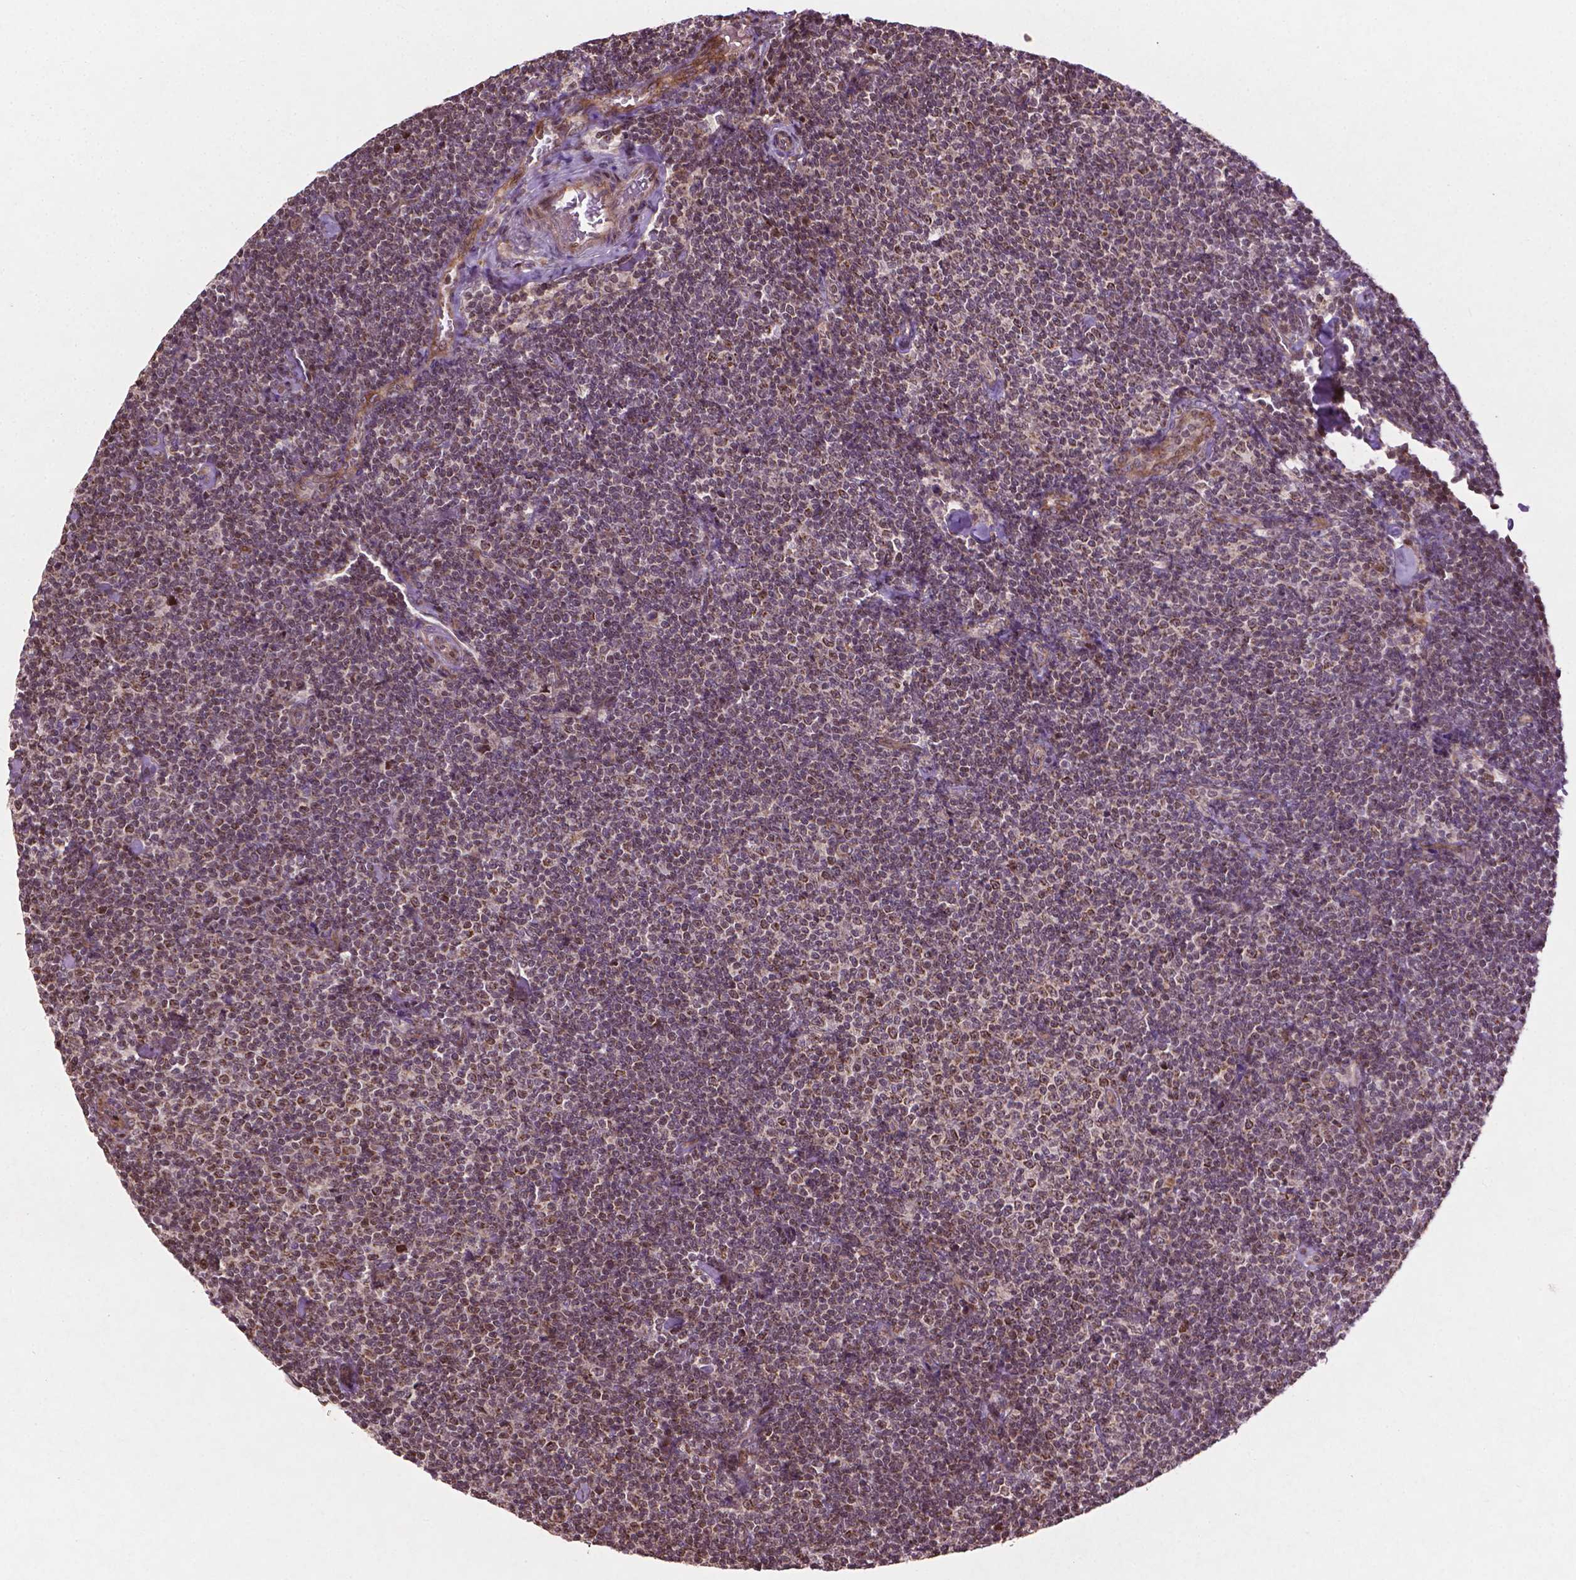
{"staining": {"intensity": "moderate", "quantity": "25%-75%", "location": "cytoplasmic/membranous,nuclear"}, "tissue": "lymphoma", "cell_type": "Tumor cells", "image_type": "cancer", "snomed": [{"axis": "morphology", "description": "Malignant lymphoma, non-Hodgkin's type, Low grade"}, {"axis": "topography", "description": "Lymph node"}], "caption": "Tumor cells reveal medium levels of moderate cytoplasmic/membranous and nuclear positivity in about 25%-75% of cells in lymphoma. The protein is shown in brown color, while the nuclei are stained blue.", "gene": "B3GALNT2", "patient": {"sex": "male", "age": 81}}